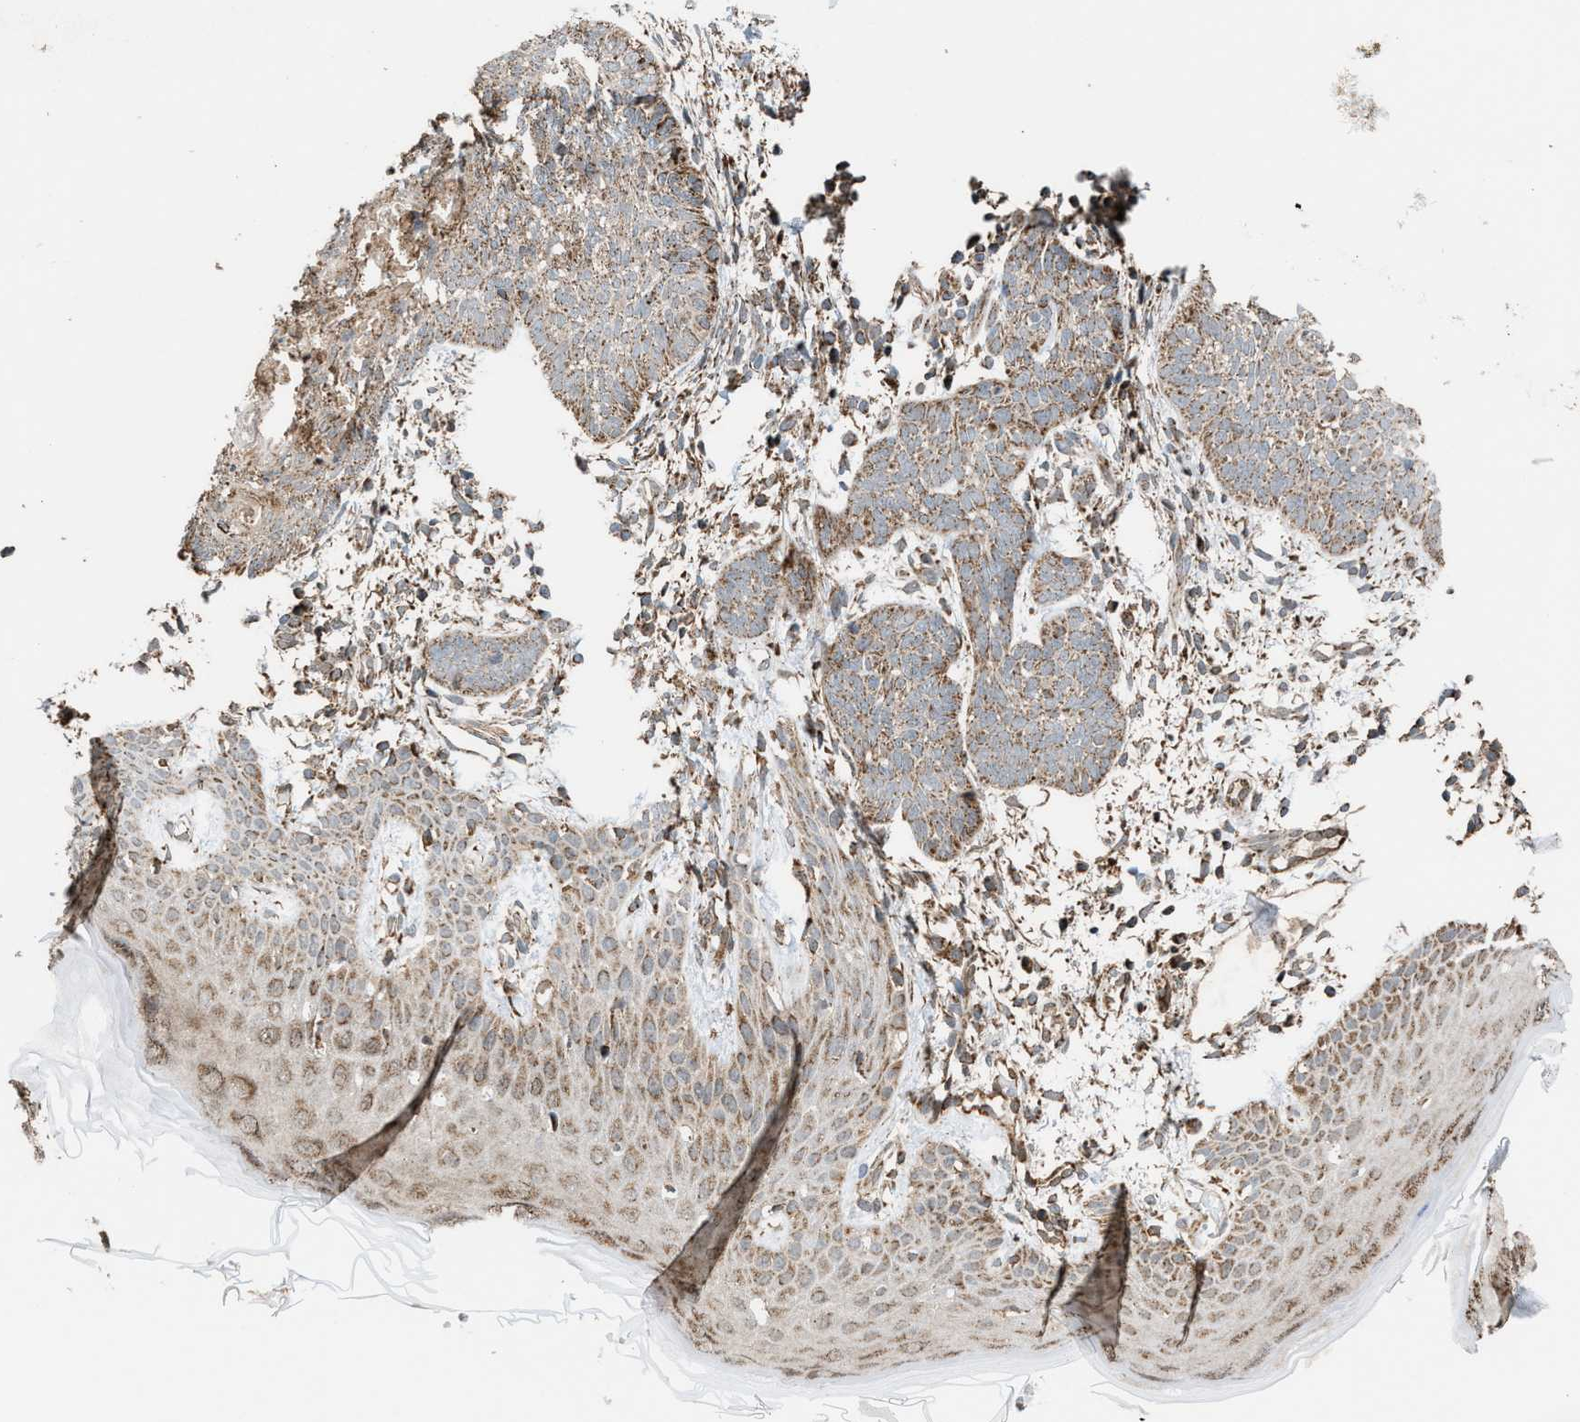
{"staining": {"intensity": "moderate", "quantity": ">75%", "location": "cytoplasmic/membranous"}, "tissue": "skin cancer", "cell_type": "Tumor cells", "image_type": "cancer", "snomed": [{"axis": "morphology", "description": "Basal cell carcinoma"}, {"axis": "topography", "description": "Skin"}], "caption": "Immunohistochemistry of skin cancer displays medium levels of moderate cytoplasmic/membranous positivity in about >75% of tumor cells. (DAB = brown stain, brightfield microscopy at high magnification).", "gene": "SGSM2", "patient": {"sex": "female", "age": 59}}